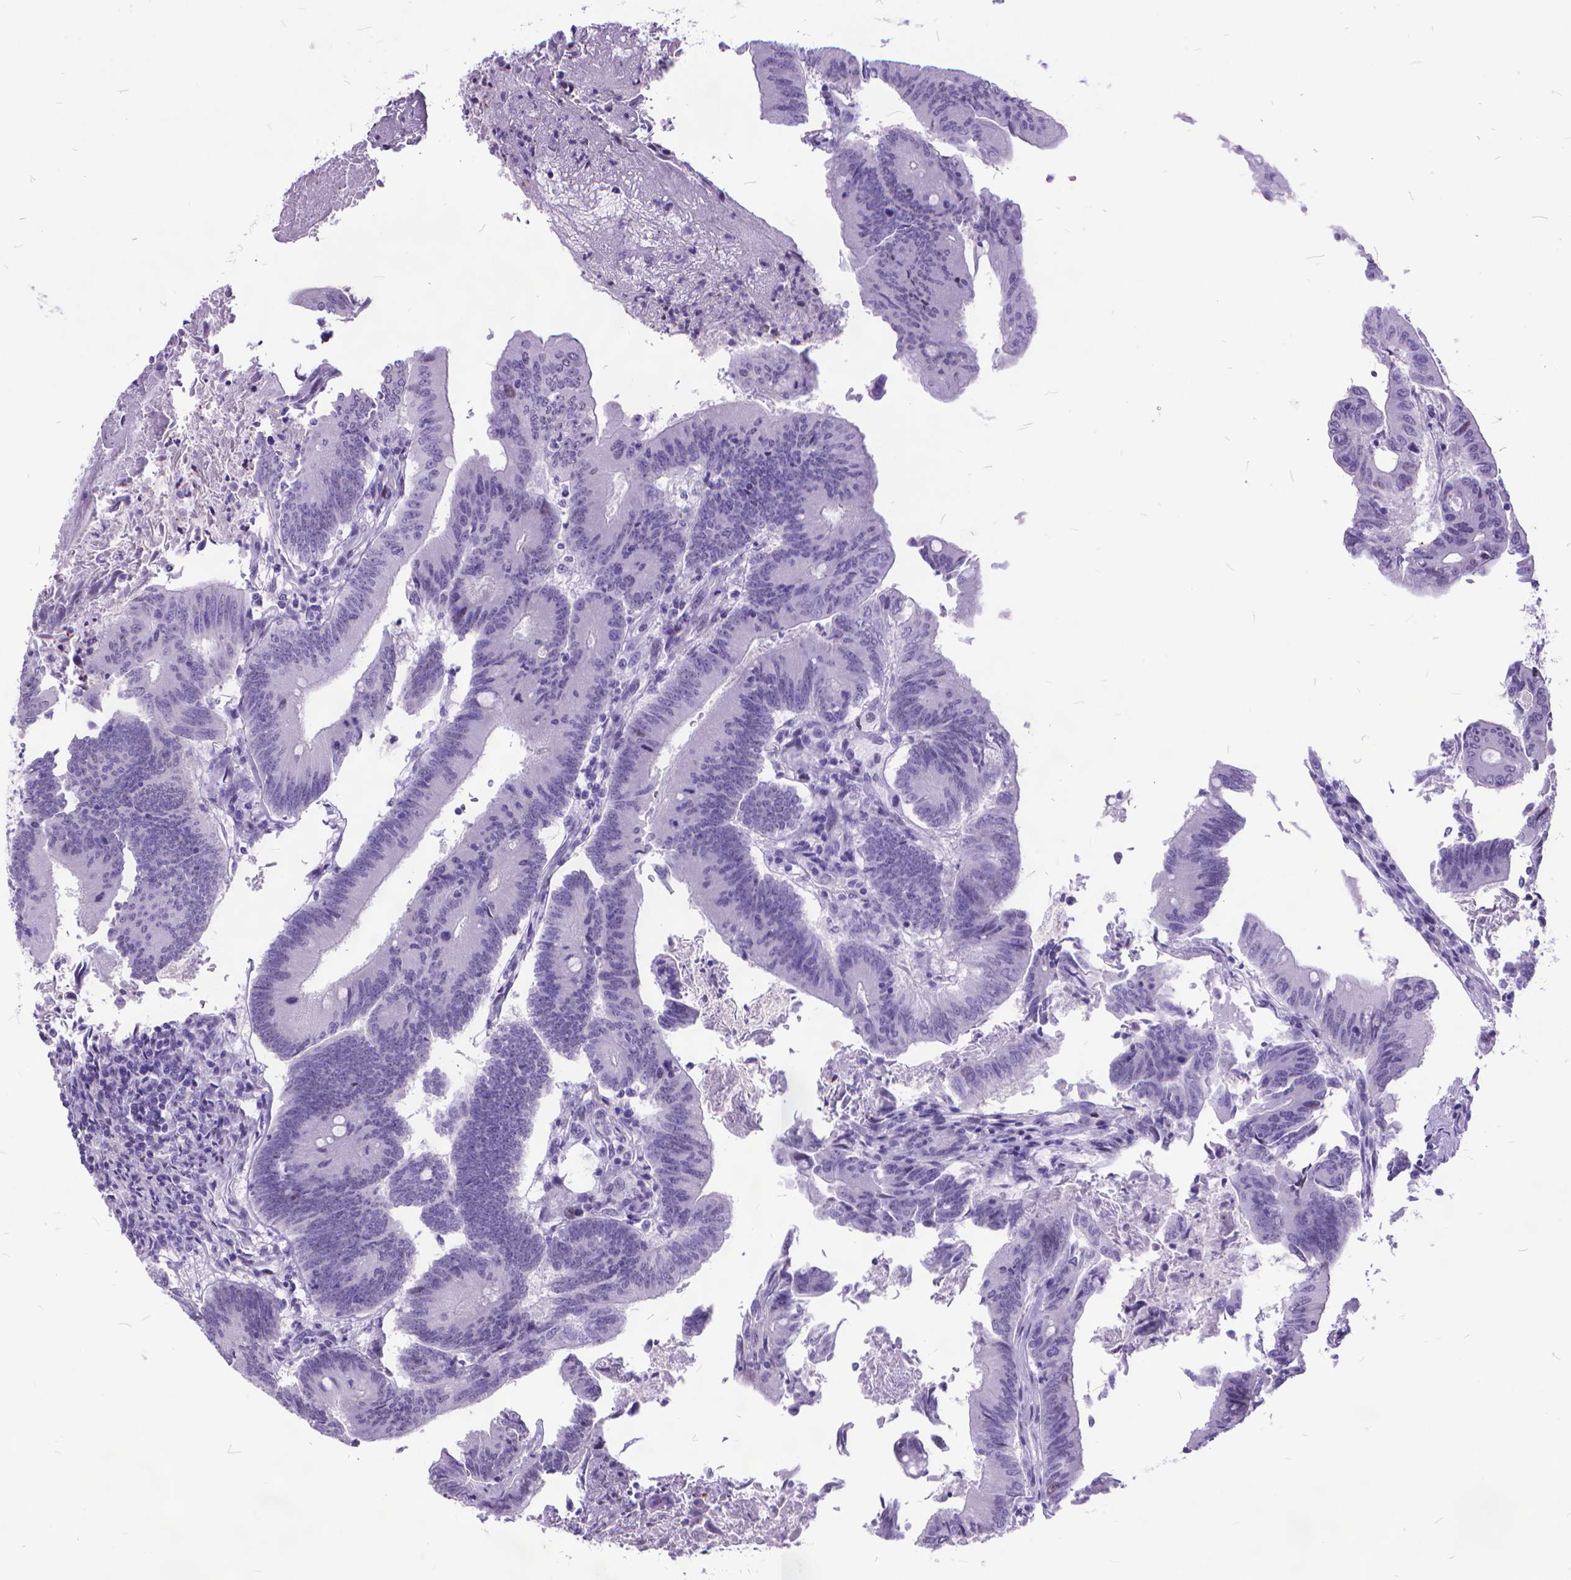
{"staining": {"intensity": "negative", "quantity": "none", "location": "none"}, "tissue": "colorectal cancer", "cell_type": "Tumor cells", "image_type": "cancer", "snomed": [{"axis": "morphology", "description": "Adenocarcinoma, NOS"}, {"axis": "topography", "description": "Colon"}], "caption": "Tumor cells show no significant protein staining in colorectal cancer.", "gene": "POLE4", "patient": {"sex": "female", "age": 70}}